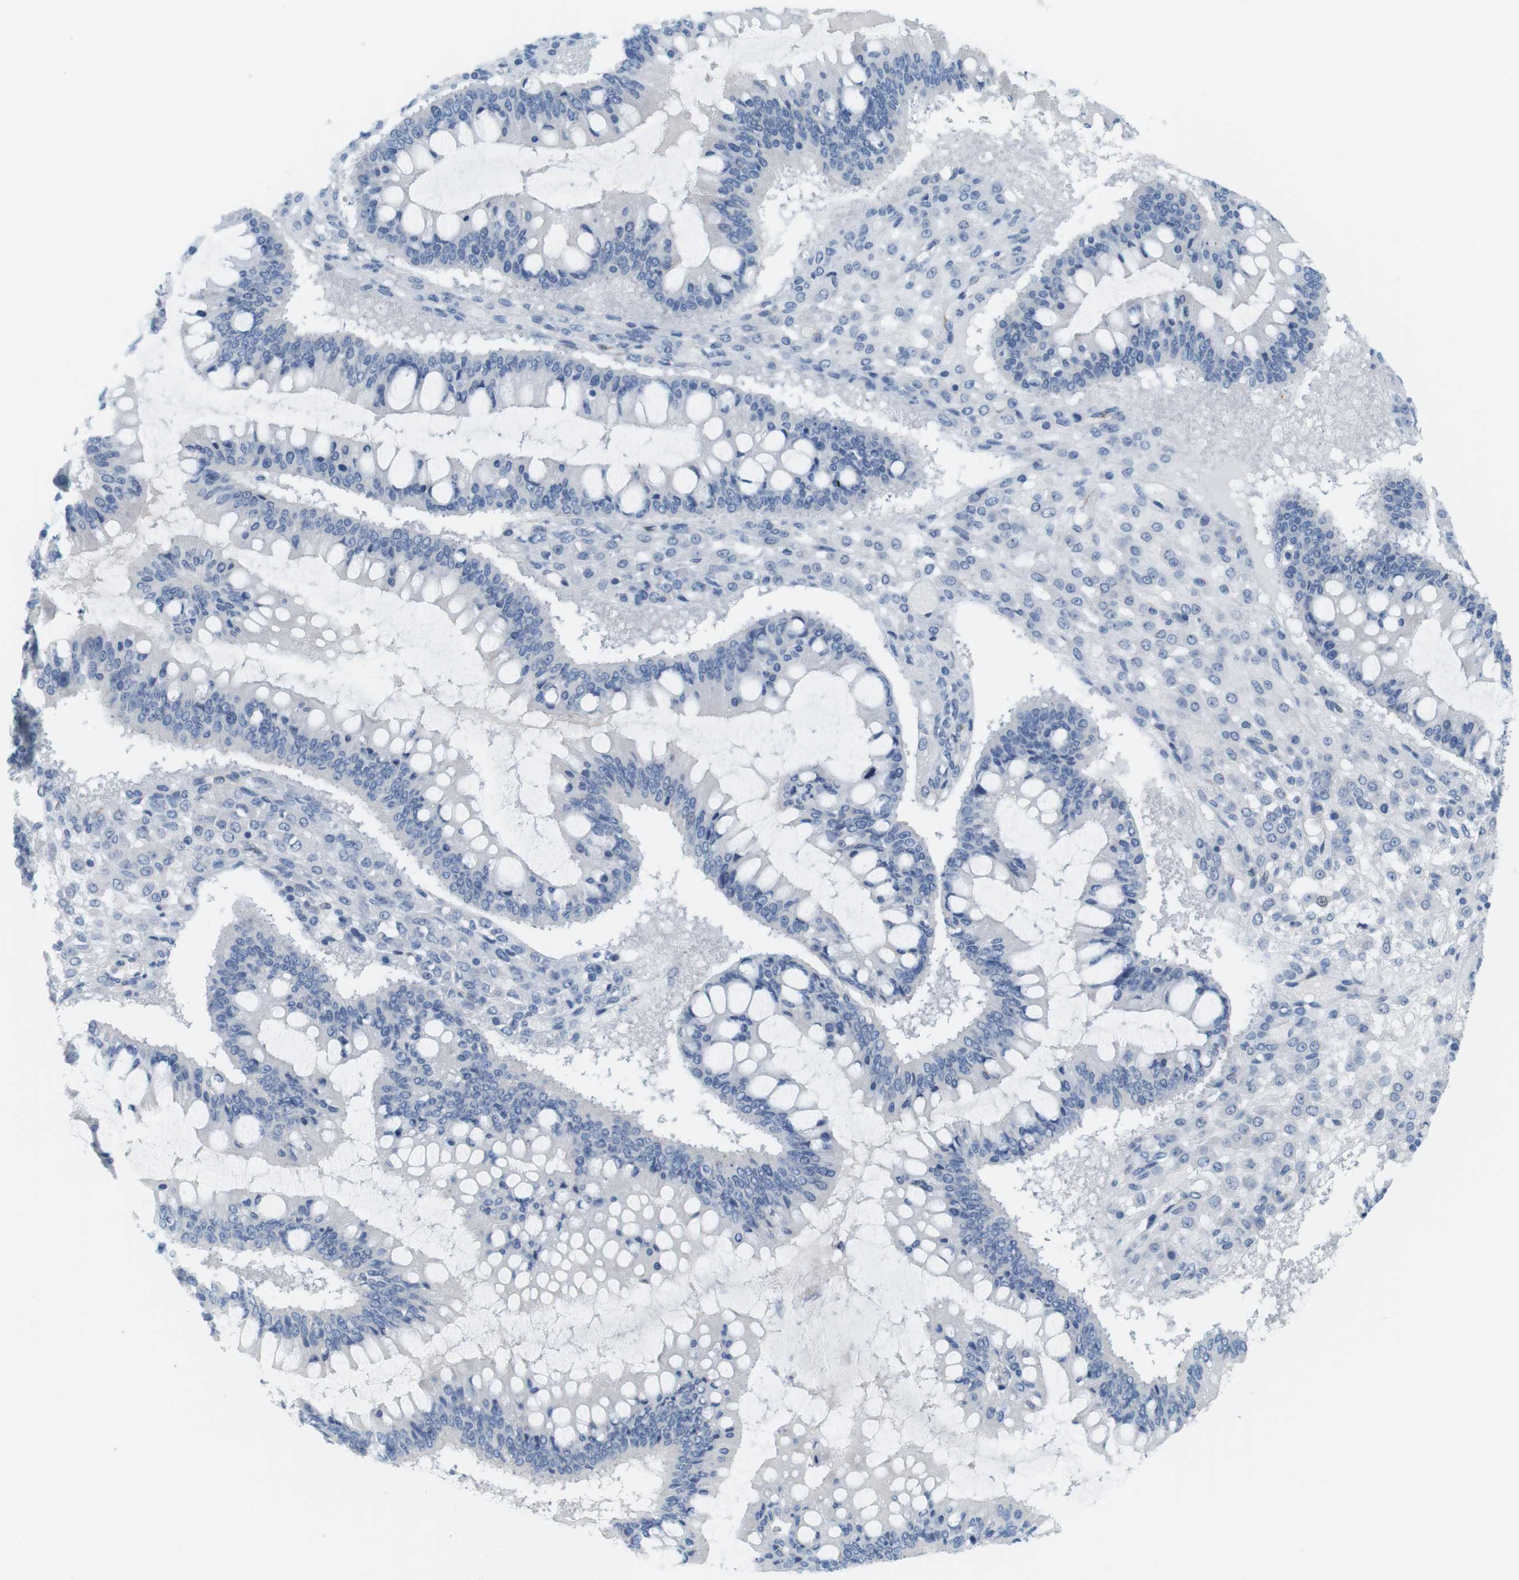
{"staining": {"intensity": "negative", "quantity": "none", "location": "none"}, "tissue": "ovarian cancer", "cell_type": "Tumor cells", "image_type": "cancer", "snomed": [{"axis": "morphology", "description": "Cystadenocarcinoma, mucinous, NOS"}, {"axis": "topography", "description": "Ovary"}], "caption": "A histopathology image of human ovarian cancer is negative for staining in tumor cells.", "gene": "MYH9", "patient": {"sex": "female", "age": 73}}